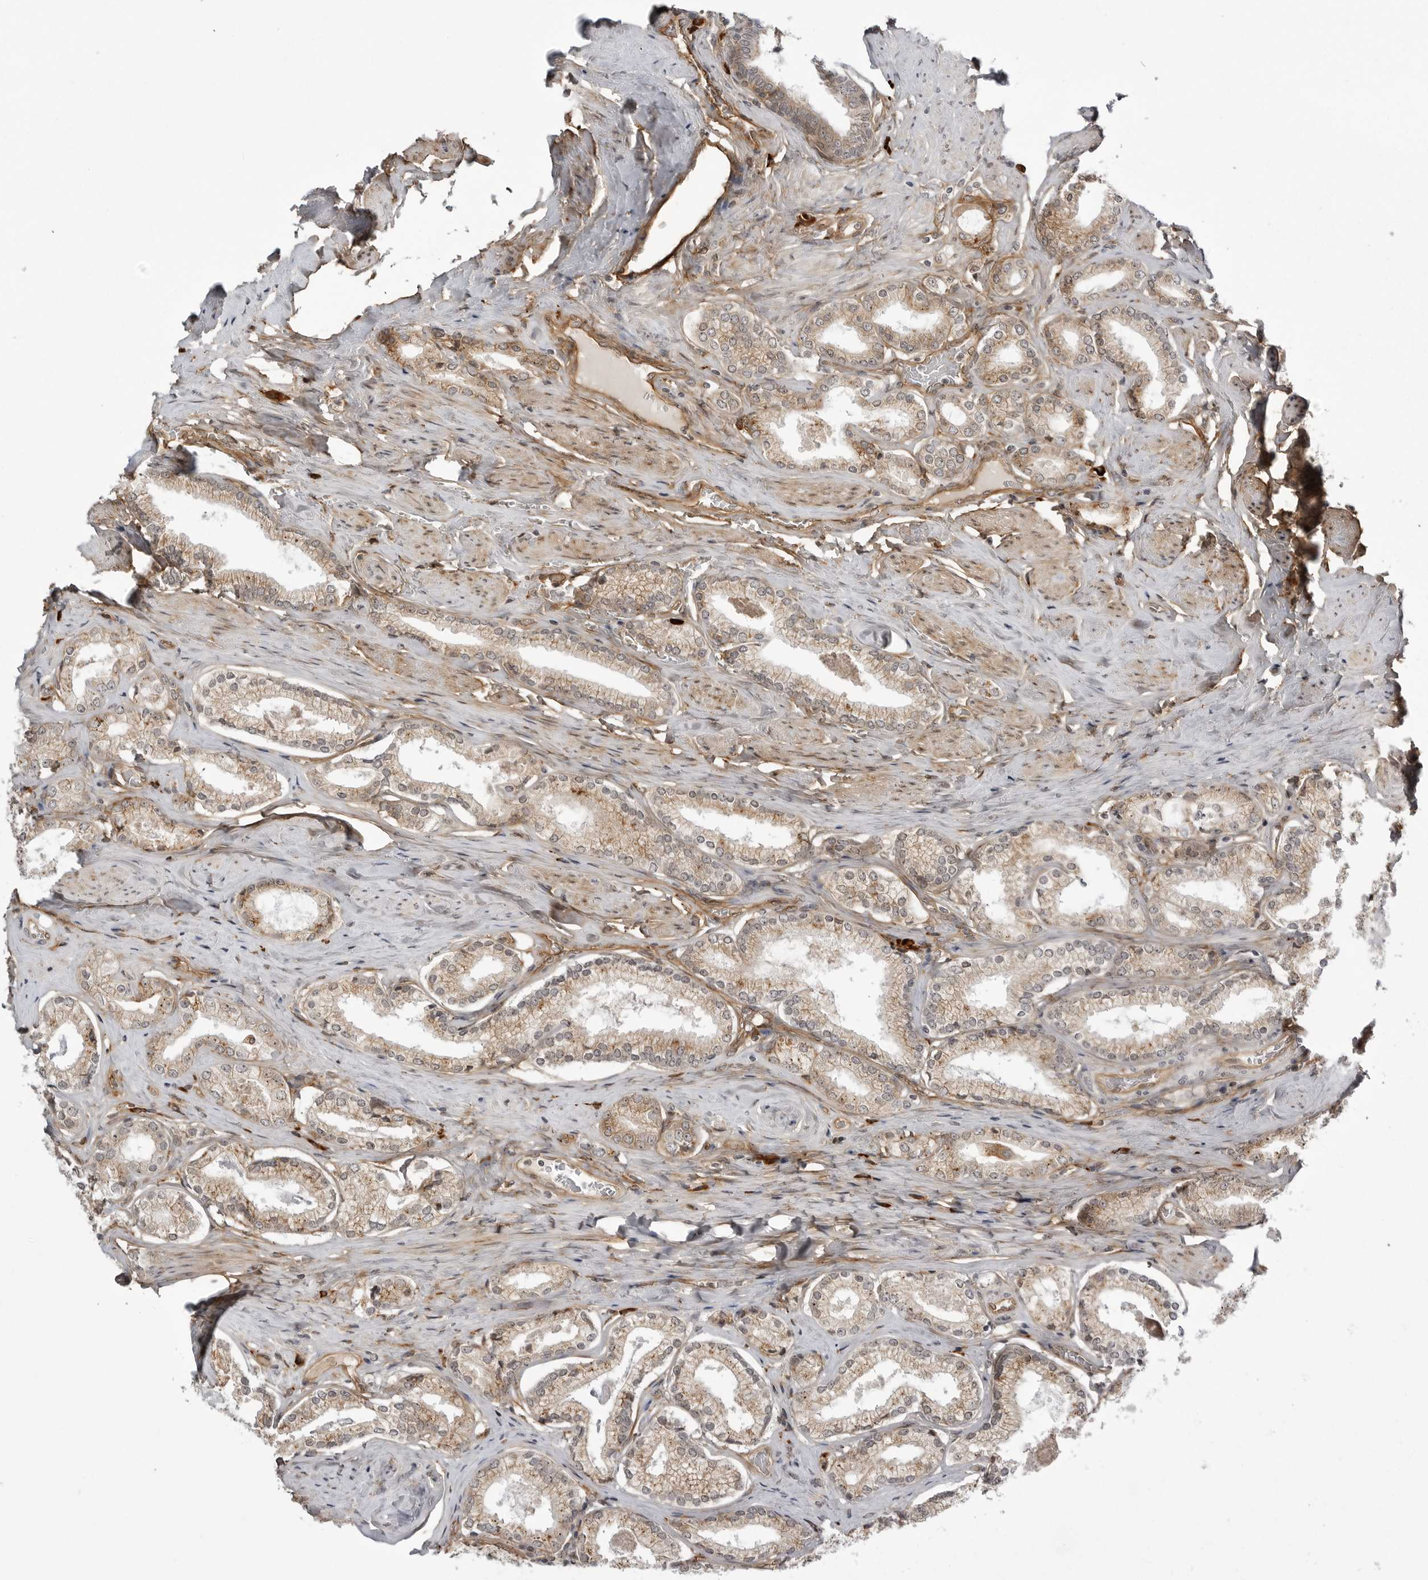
{"staining": {"intensity": "moderate", "quantity": ">75%", "location": "cytoplasmic/membranous"}, "tissue": "prostate cancer", "cell_type": "Tumor cells", "image_type": "cancer", "snomed": [{"axis": "morphology", "description": "Adenocarcinoma, Low grade"}, {"axis": "topography", "description": "Prostate"}], "caption": "Immunohistochemistry micrograph of neoplastic tissue: human prostate adenocarcinoma (low-grade) stained using immunohistochemistry (IHC) demonstrates medium levels of moderate protein expression localized specifically in the cytoplasmic/membranous of tumor cells, appearing as a cytoplasmic/membranous brown color.", "gene": "ARL5A", "patient": {"sex": "male", "age": 71}}